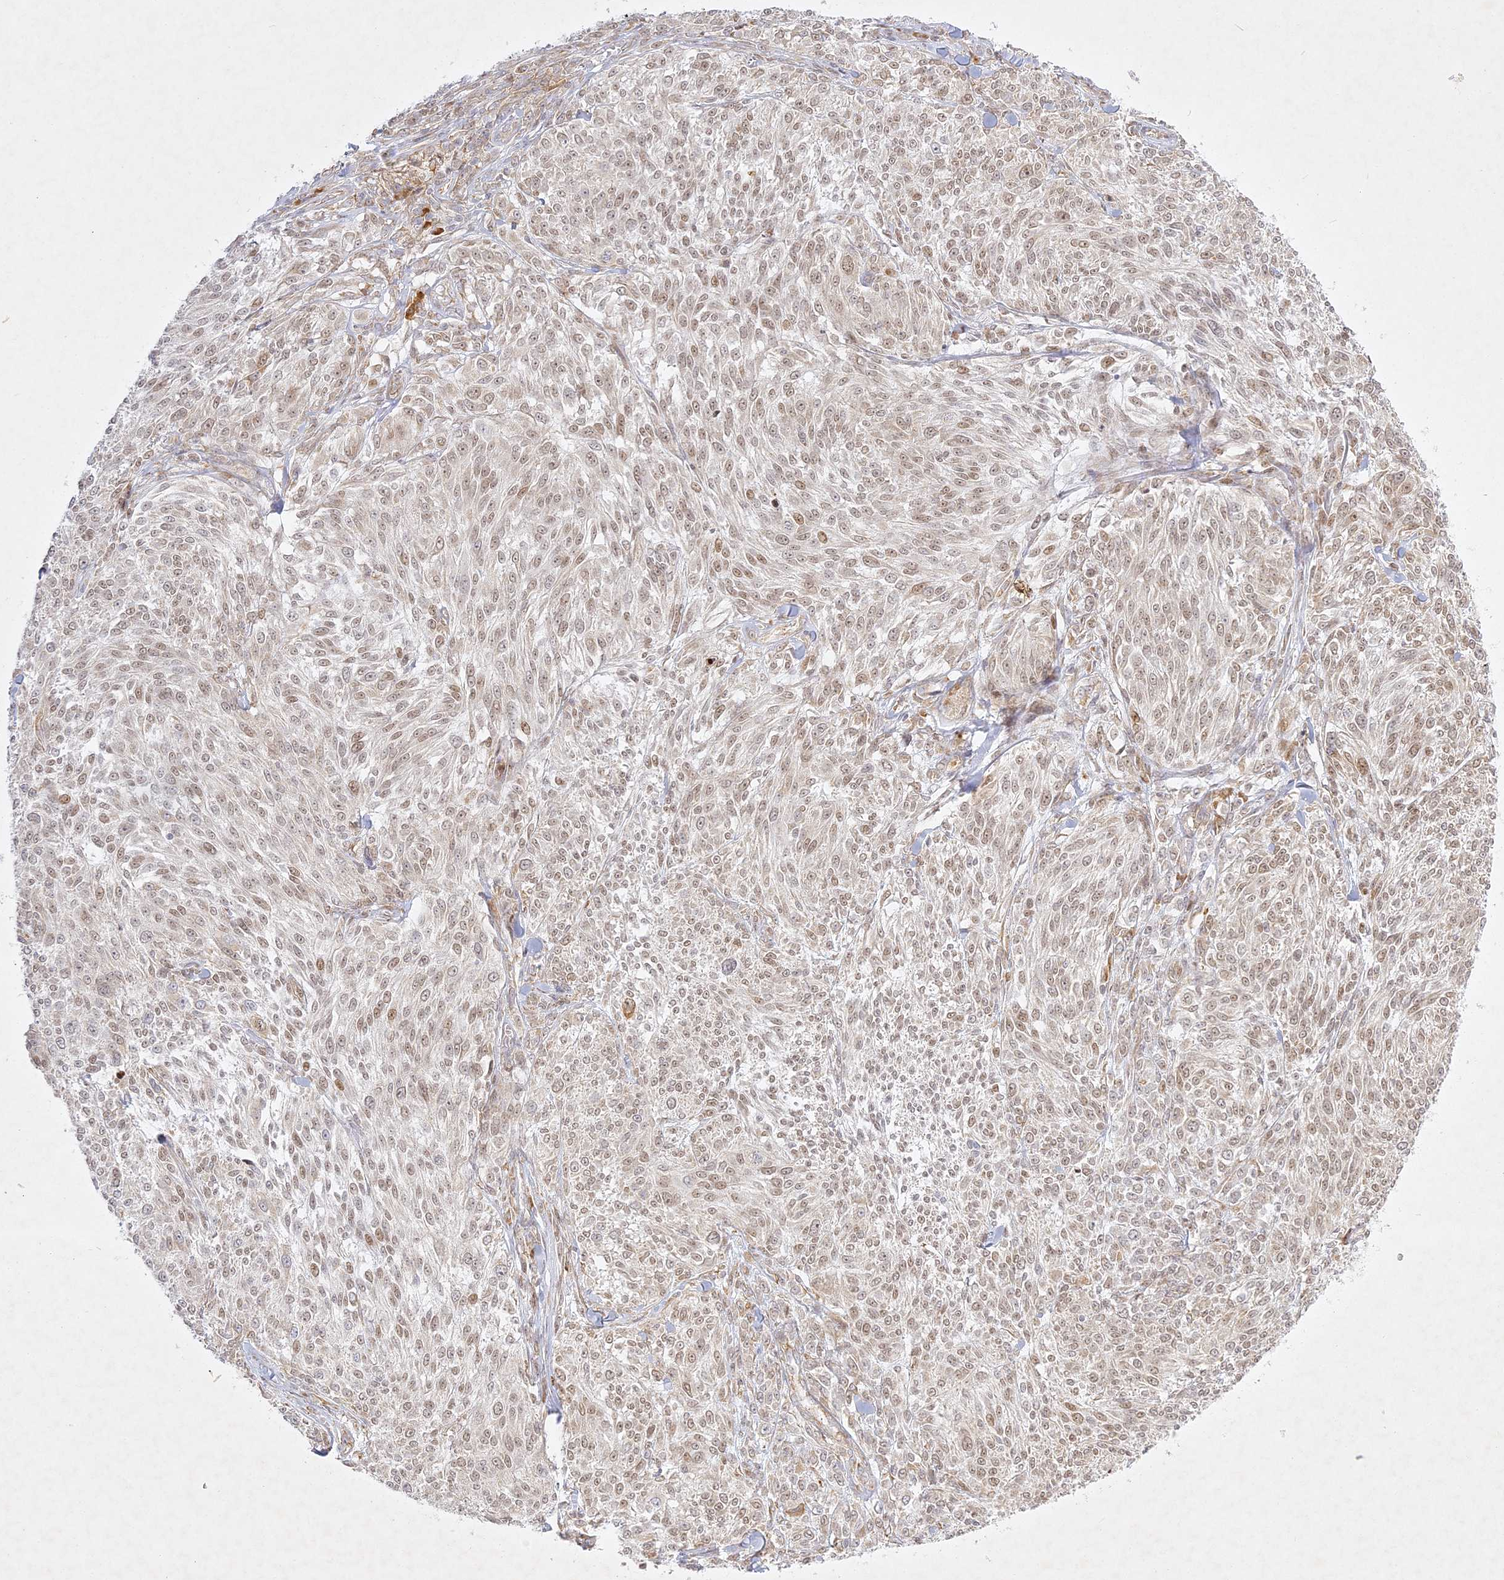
{"staining": {"intensity": "moderate", "quantity": "<25%", "location": "cytoplasmic/membranous,nuclear"}, "tissue": "melanoma", "cell_type": "Tumor cells", "image_type": "cancer", "snomed": [{"axis": "morphology", "description": "Malignant melanoma, NOS"}, {"axis": "topography", "description": "Skin of trunk"}], "caption": "Immunohistochemistry (IHC) (DAB) staining of human malignant melanoma displays moderate cytoplasmic/membranous and nuclear protein staining in about <25% of tumor cells. The protein of interest is shown in brown color, while the nuclei are stained blue.", "gene": "SLC30A5", "patient": {"sex": "male", "age": 71}}